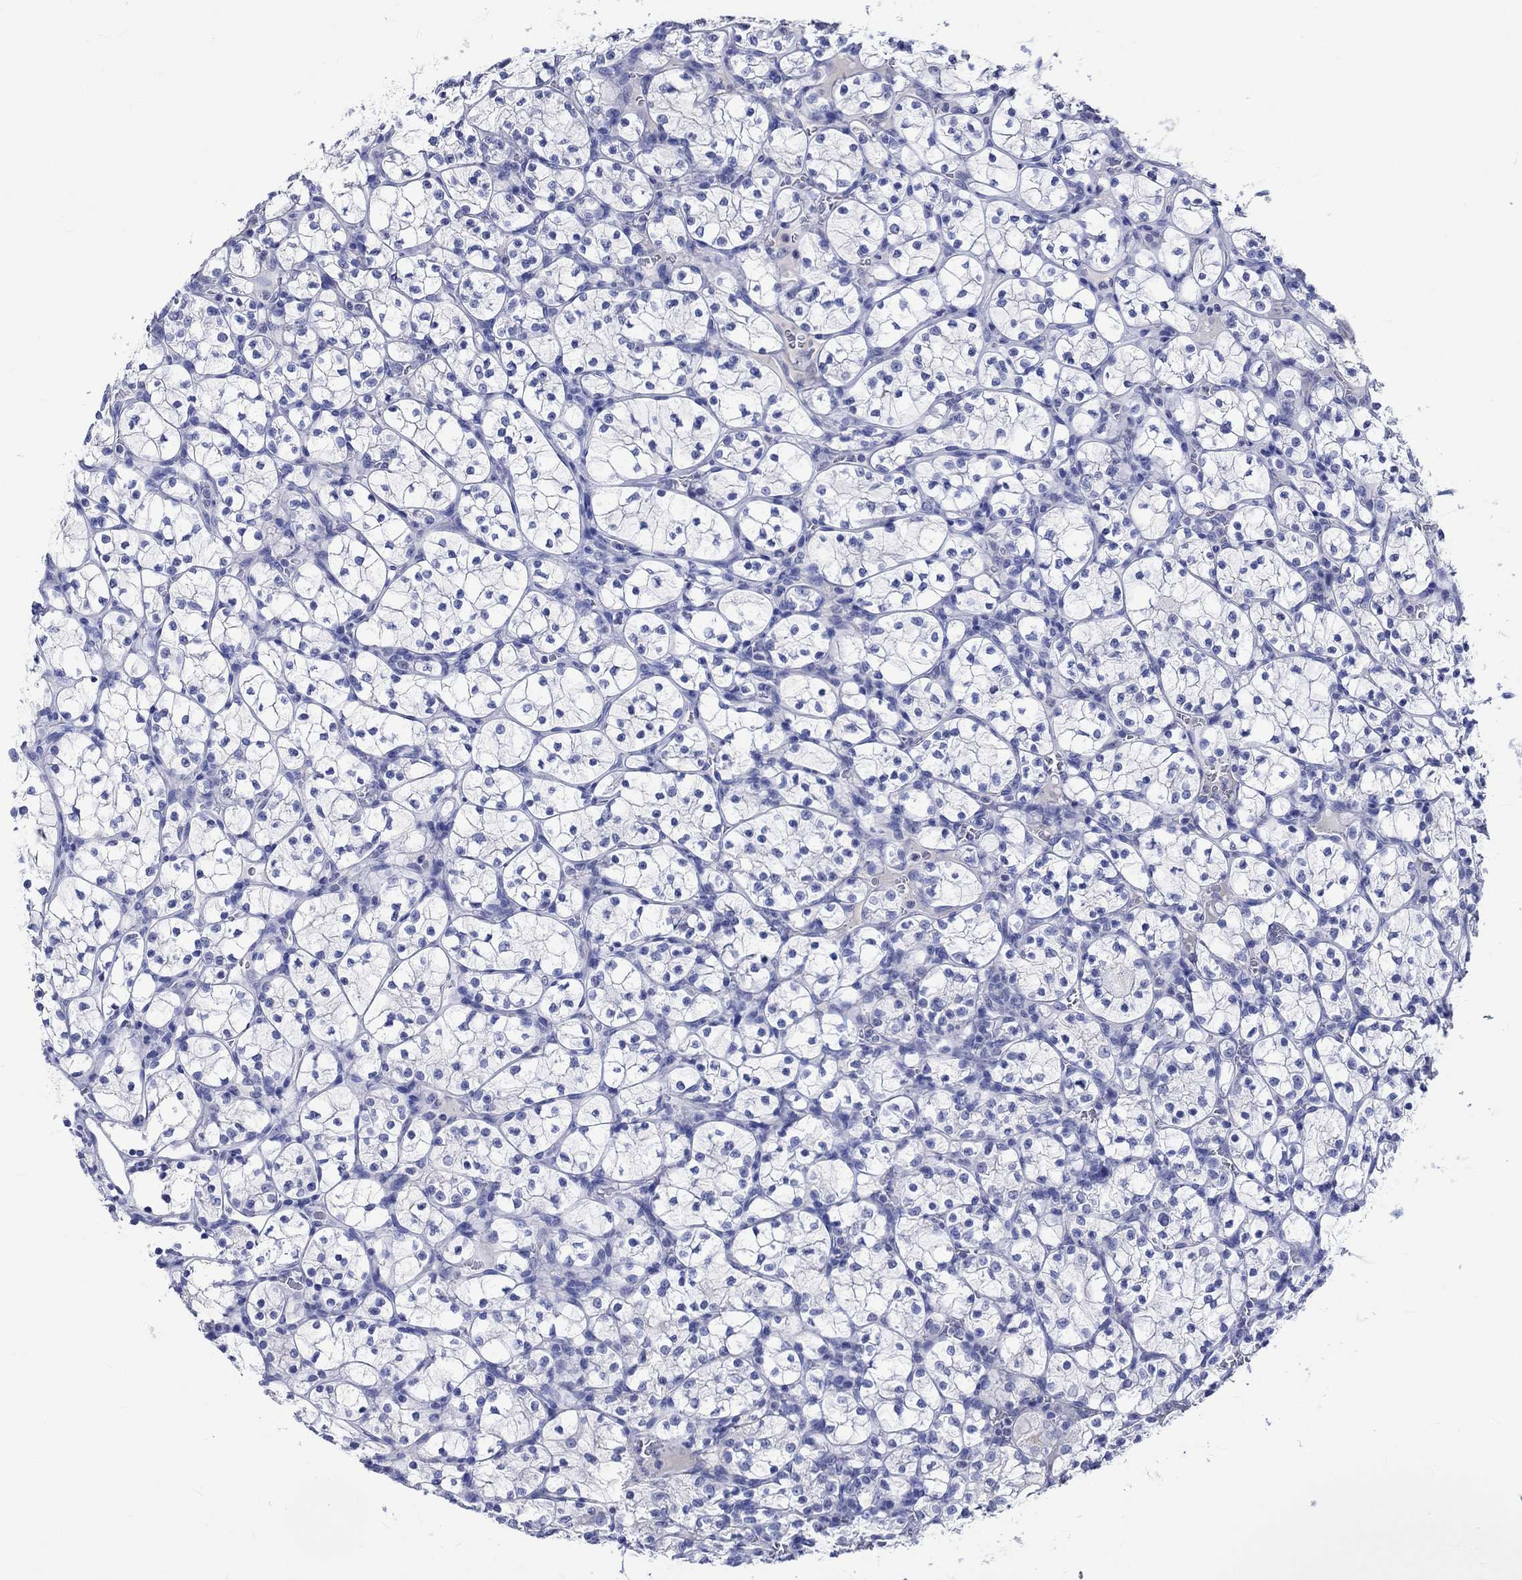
{"staining": {"intensity": "negative", "quantity": "none", "location": "none"}, "tissue": "renal cancer", "cell_type": "Tumor cells", "image_type": "cancer", "snomed": [{"axis": "morphology", "description": "Adenocarcinoma, NOS"}, {"axis": "topography", "description": "Kidney"}], "caption": "Histopathology image shows no significant protein staining in tumor cells of renal cancer.", "gene": "KLHL35", "patient": {"sex": "female", "age": 89}}